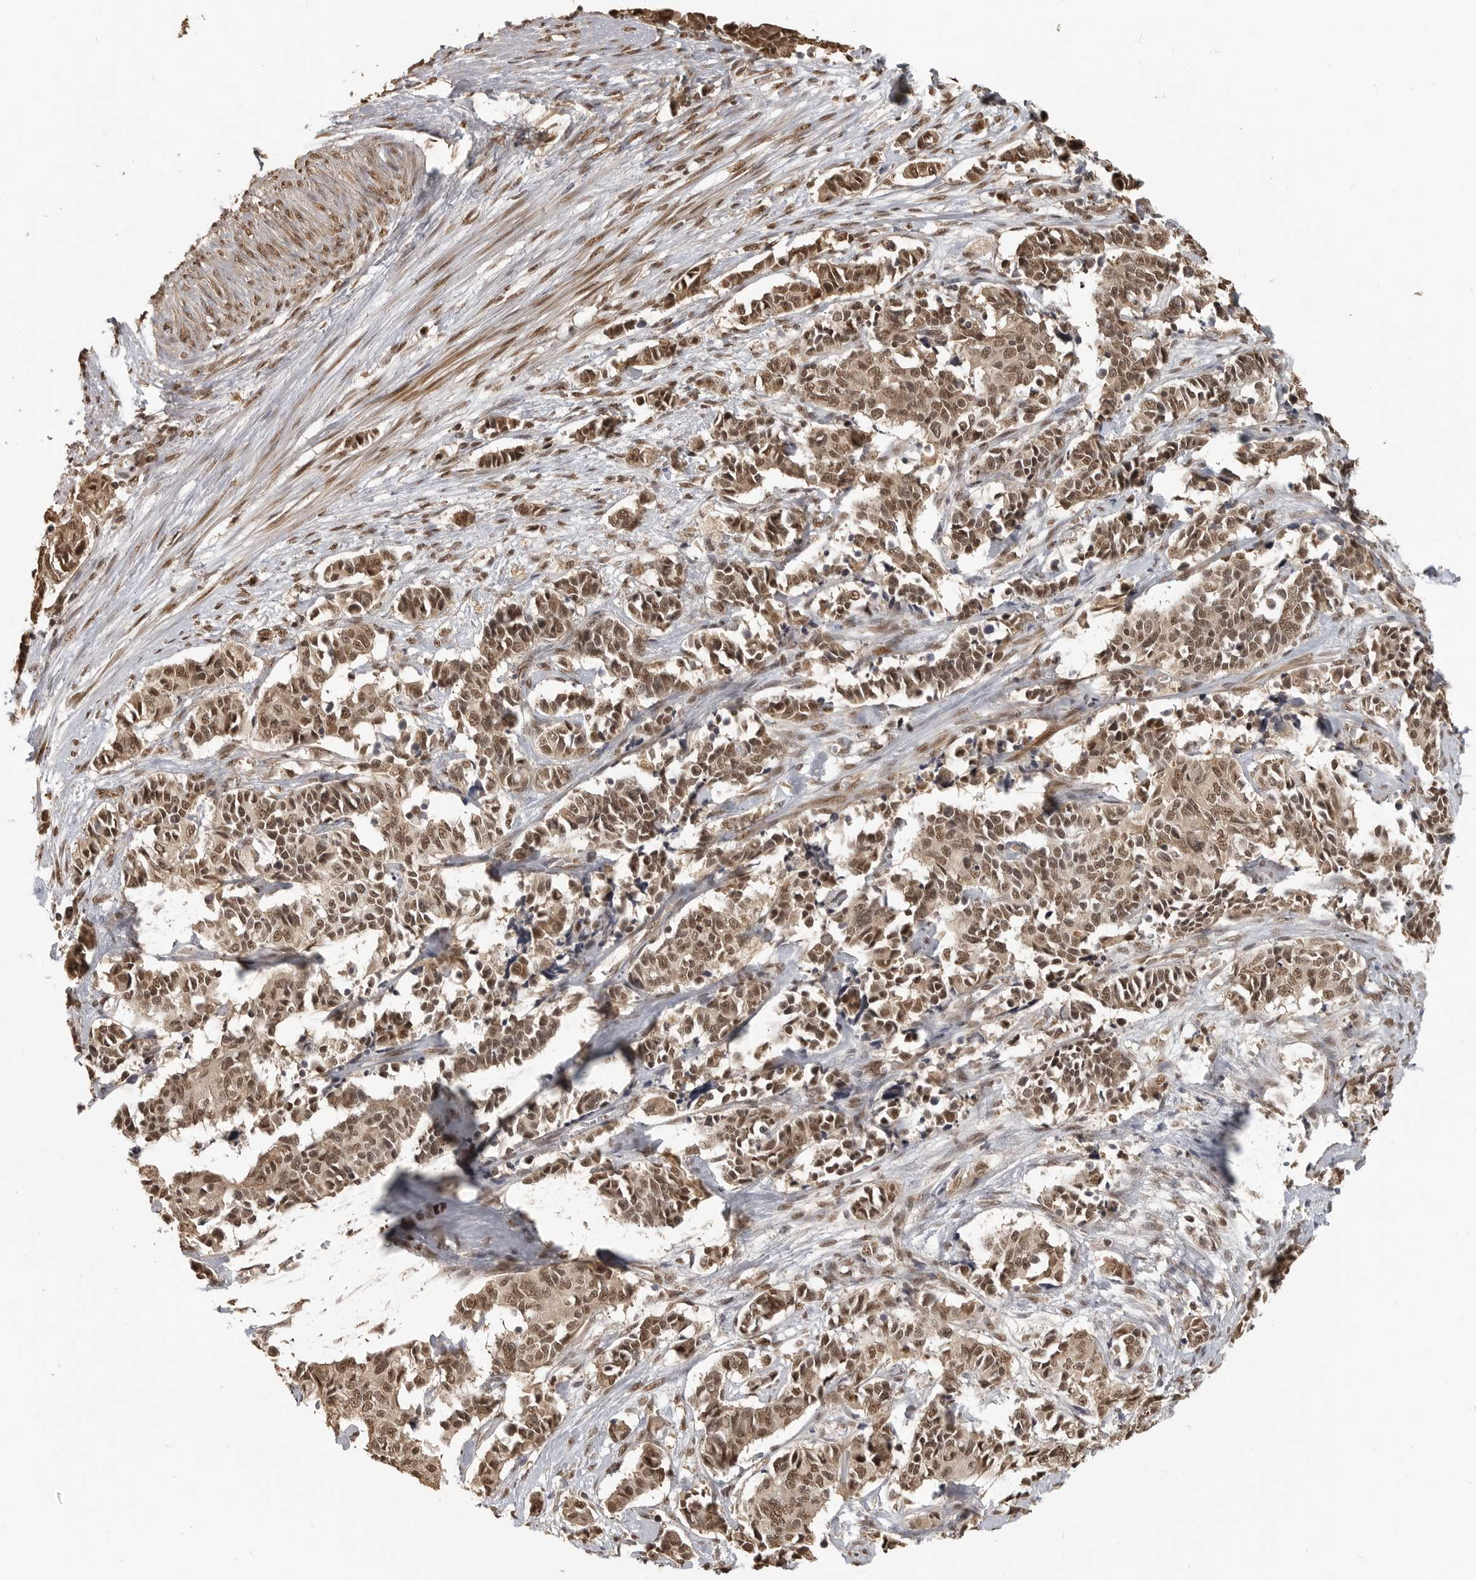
{"staining": {"intensity": "moderate", "quantity": ">75%", "location": "nuclear"}, "tissue": "cervical cancer", "cell_type": "Tumor cells", "image_type": "cancer", "snomed": [{"axis": "morphology", "description": "Normal tissue, NOS"}, {"axis": "morphology", "description": "Squamous cell carcinoma, NOS"}, {"axis": "topography", "description": "Cervix"}], "caption": "Cervical squamous cell carcinoma stained with a protein marker displays moderate staining in tumor cells.", "gene": "CLOCK", "patient": {"sex": "female", "age": 35}}